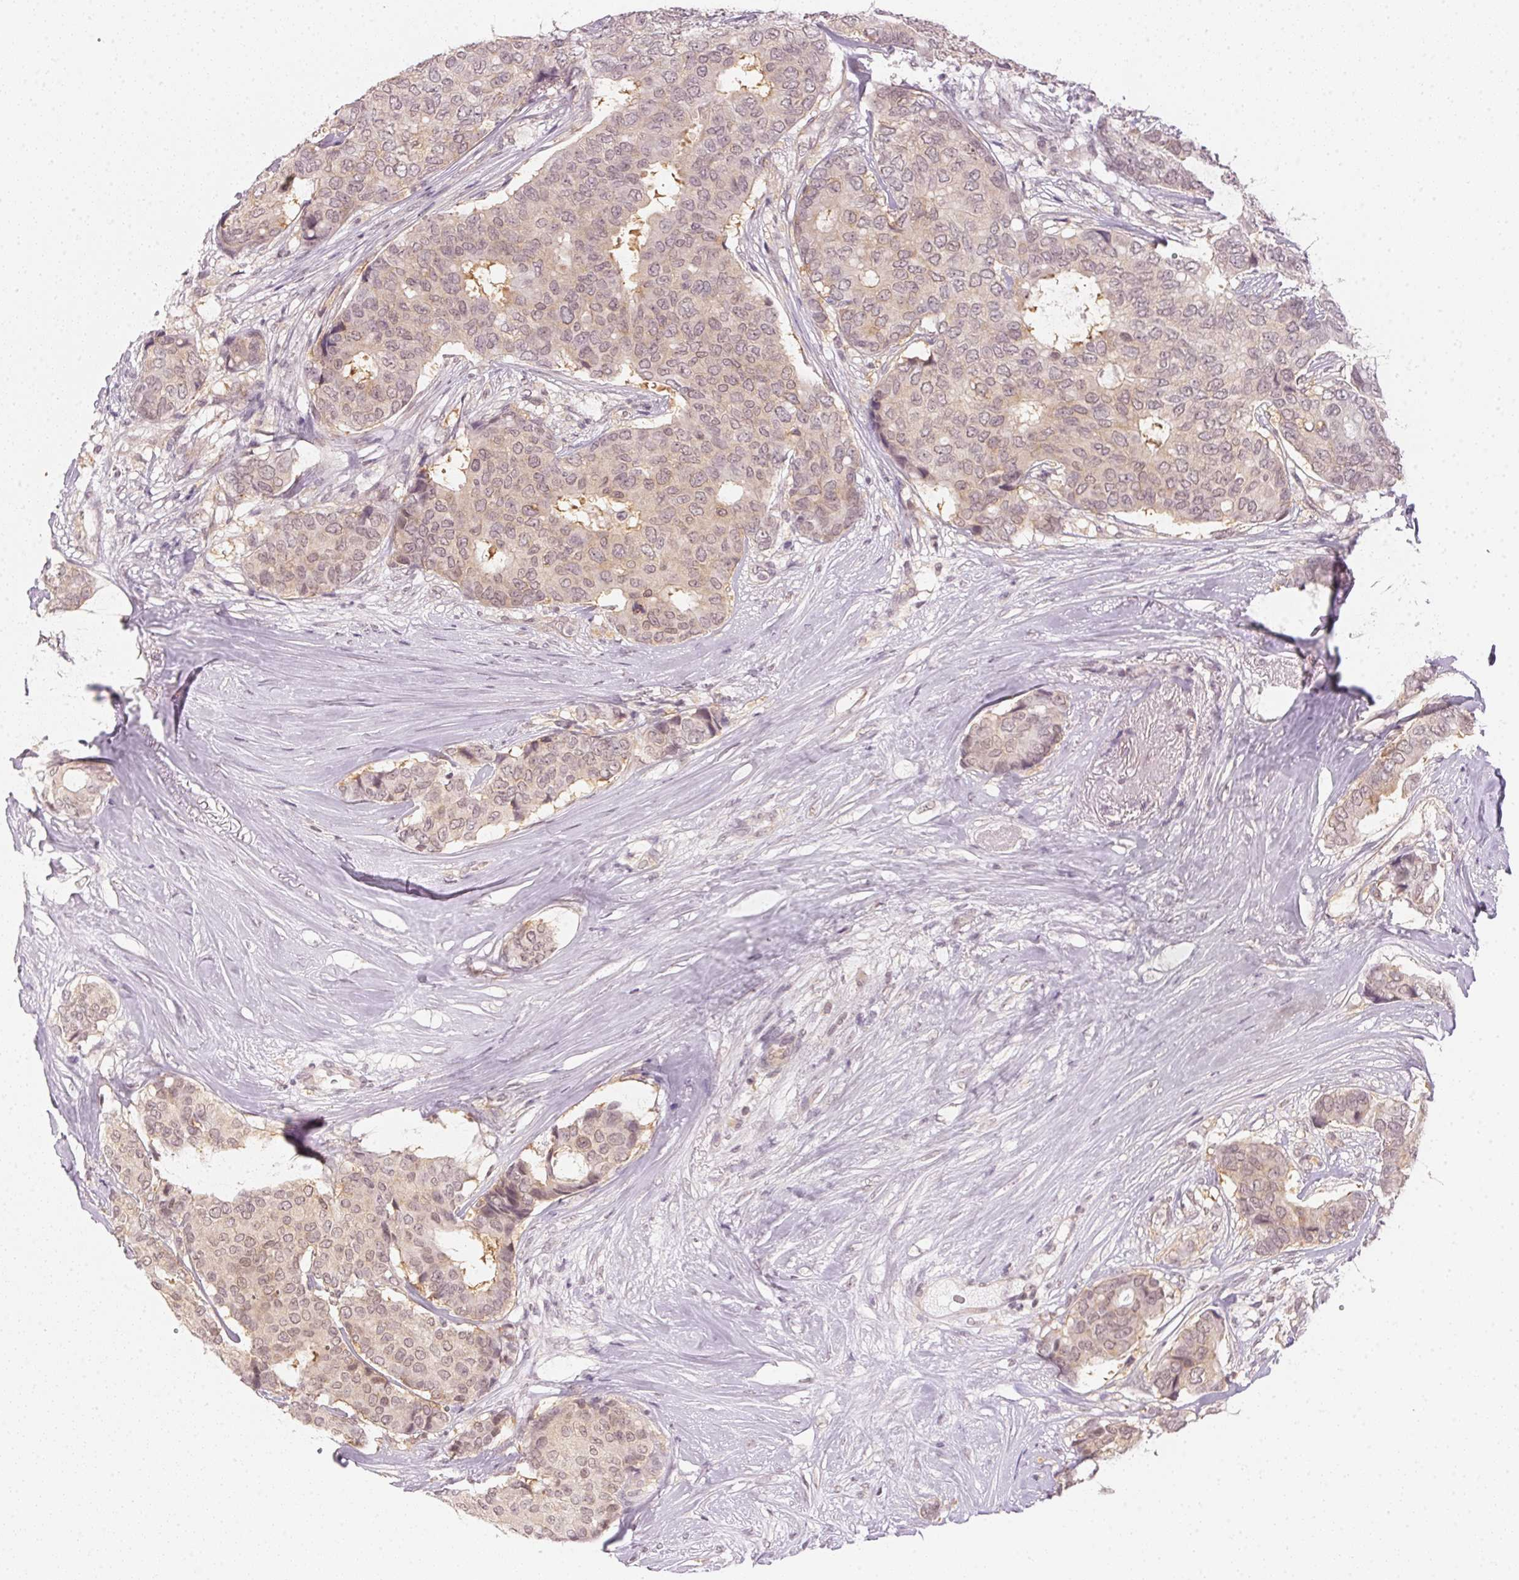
{"staining": {"intensity": "weak", "quantity": "25%-75%", "location": "nuclear"}, "tissue": "breast cancer", "cell_type": "Tumor cells", "image_type": "cancer", "snomed": [{"axis": "morphology", "description": "Duct carcinoma"}, {"axis": "topography", "description": "Breast"}], "caption": "Immunohistochemistry (IHC) micrograph of neoplastic tissue: human breast cancer stained using immunohistochemistry (IHC) shows low levels of weak protein expression localized specifically in the nuclear of tumor cells, appearing as a nuclear brown color.", "gene": "KPRP", "patient": {"sex": "female", "age": 75}}